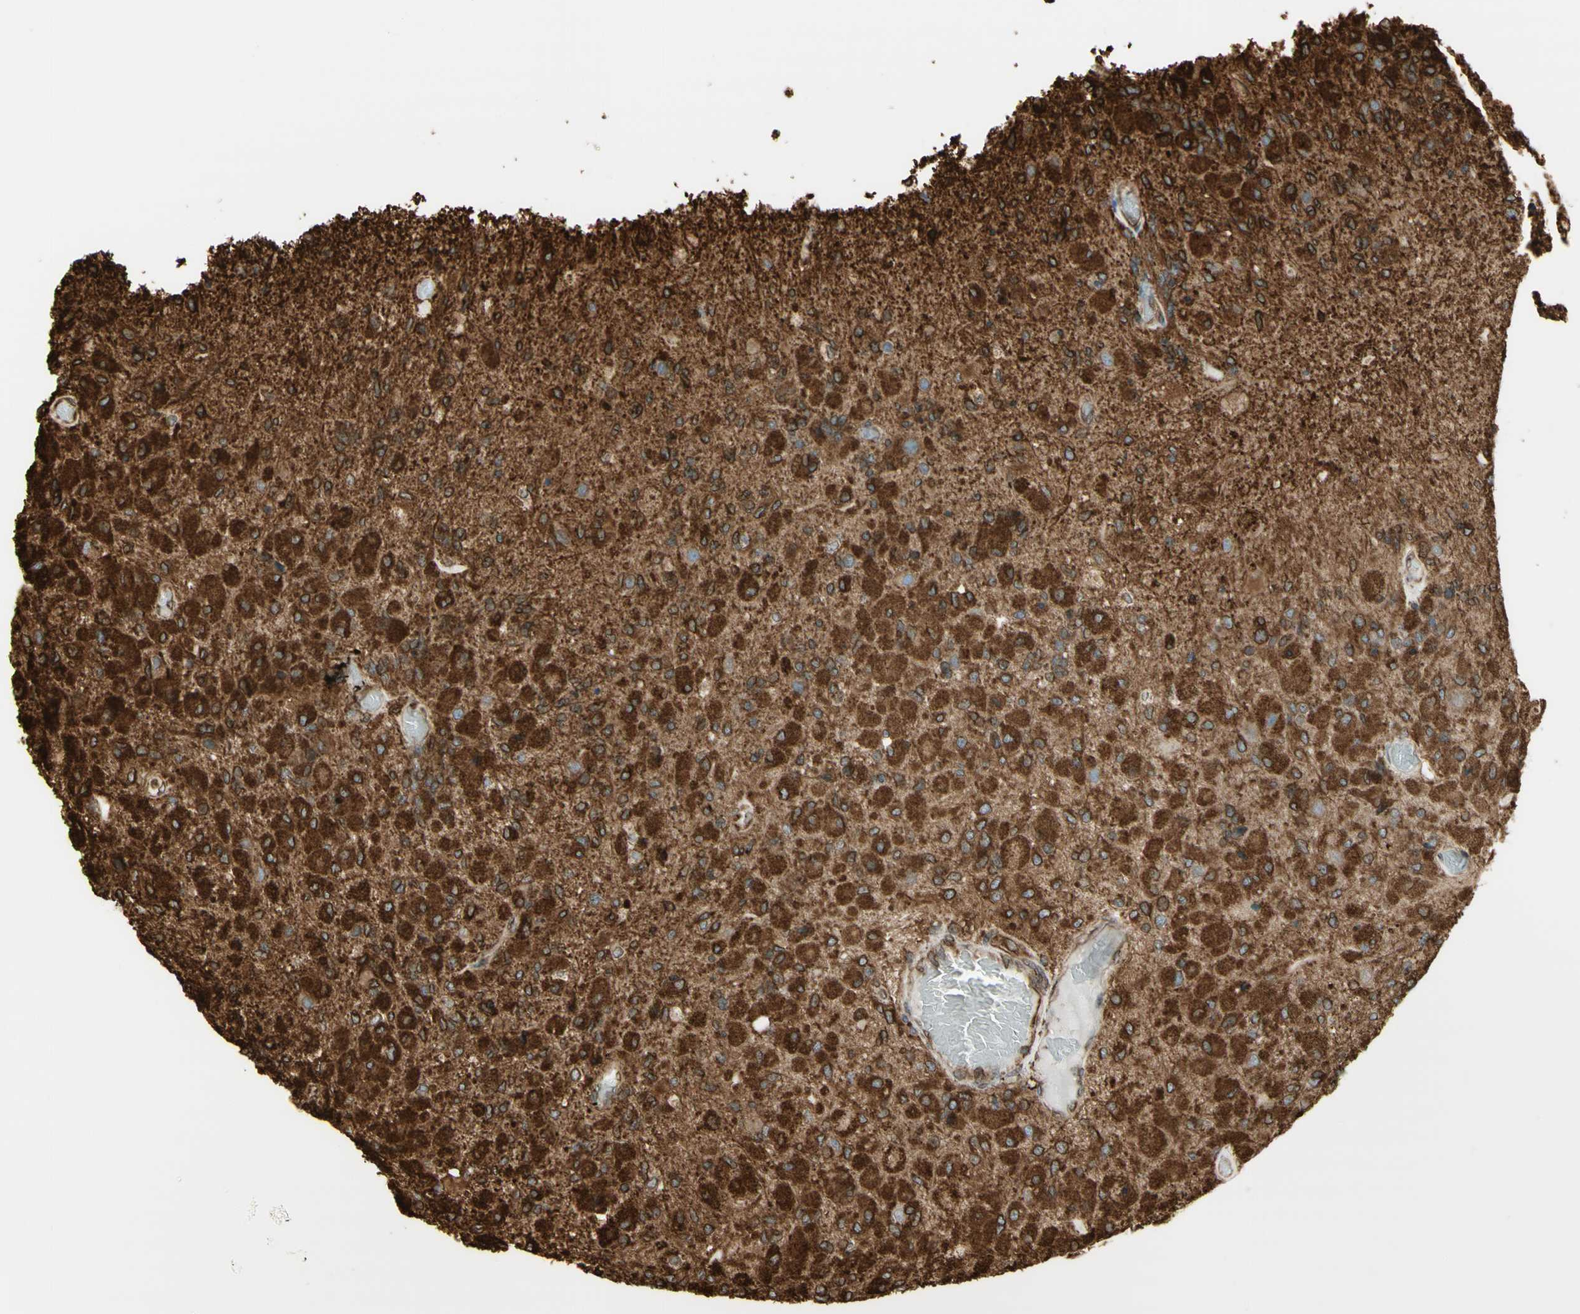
{"staining": {"intensity": "strong", "quantity": ">75%", "location": "cytoplasmic/membranous"}, "tissue": "glioma", "cell_type": "Tumor cells", "image_type": "cancer", "snomed": [{"axis": "morphology", "description": "Normal tissue, NOS"}, {"axis": "morphology", "description": "Glioma, malignant, High grade"}, {"axis": "topography", "description": "Cerebral cortex"}], "caption": "The image demonstrates a brown stain indicating the presence of a protein in the cytoplasmic/membranous of tumor cells in malignant glioma (high-grade).", "gene": "CANX", "patient": {"sex": "male", "age": 77}}